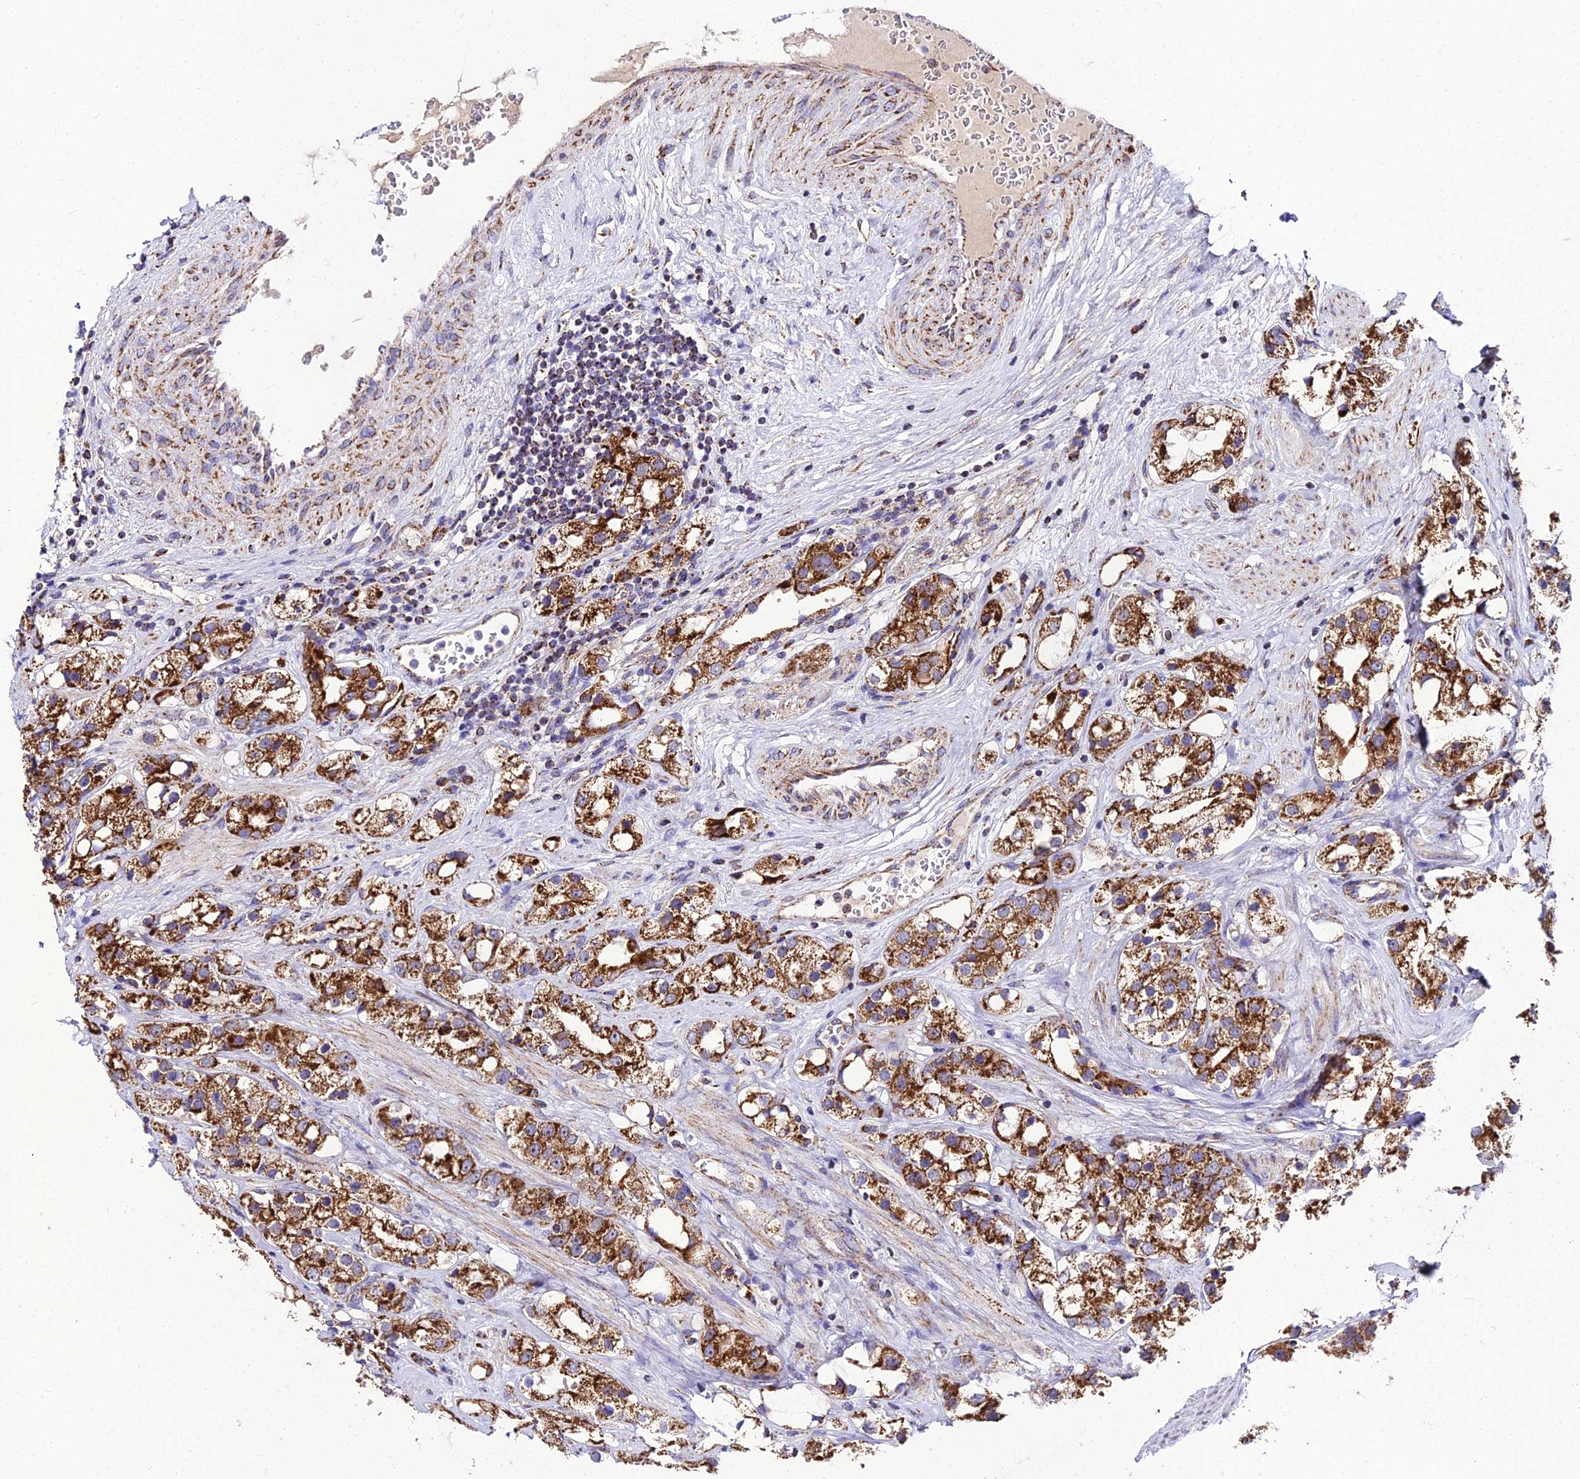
{"staining": {"intensity": "strong", "quantity": ">75%", "location": "cytoplasmic/membranous"}, "tissue": "prostate cancer", "cell_type": "Tumor cells", "image_type": "cancer", "snomed": [{"axis": "morphology", "description": "Adenocarcinoma, NOS"}, {"axis": "topography", "description": "Prostate"}], "caption": "DAB immunohistochemical staining of adenocarcinoma (prostate) exhibits strong cytoplasmic/membranous protein expression in approximately >75% of tumor cells.", "gene": "PSMD2", "patient": {"sex": "male", "age": 79}}